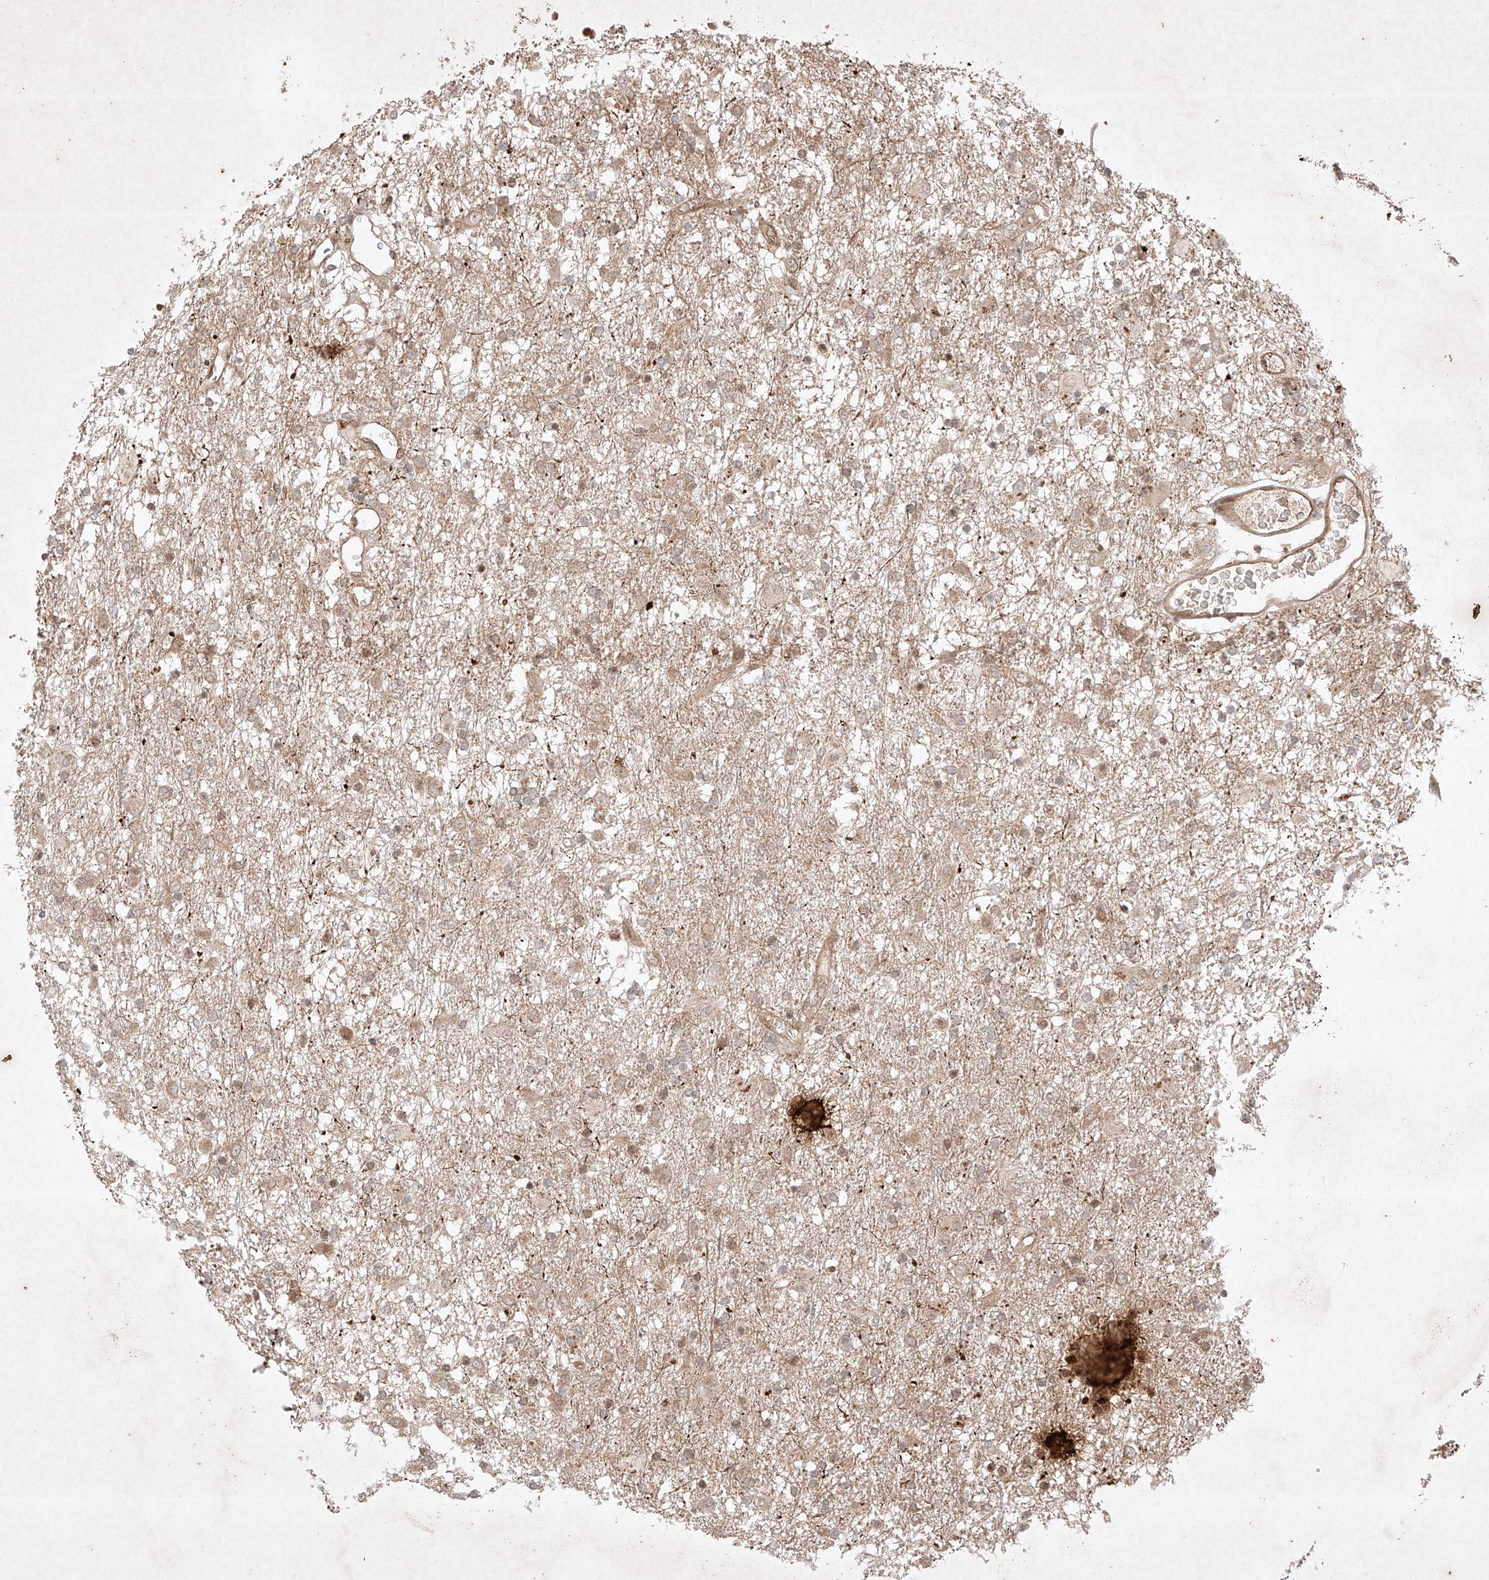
{"staining": {"intensity": "weak", "quantity": "<25%", "location": "cytoplasmic/membranous,nuclear"}, "tissue": "glioma", "cell_type": "Tumor cells", "image_type": "cancer", "snomed": [{"axis": "morphology", "description": "Glioma, malignant, Low grade"}, {"axis": "topography", "description": "Brain"}], "caption": "Human glioma stained for a protein using immunohistochemistry (IHC) shows no staining in tumor cells.", "gene": "RNF31", "patient": {"sex": "male", "age": 65}}